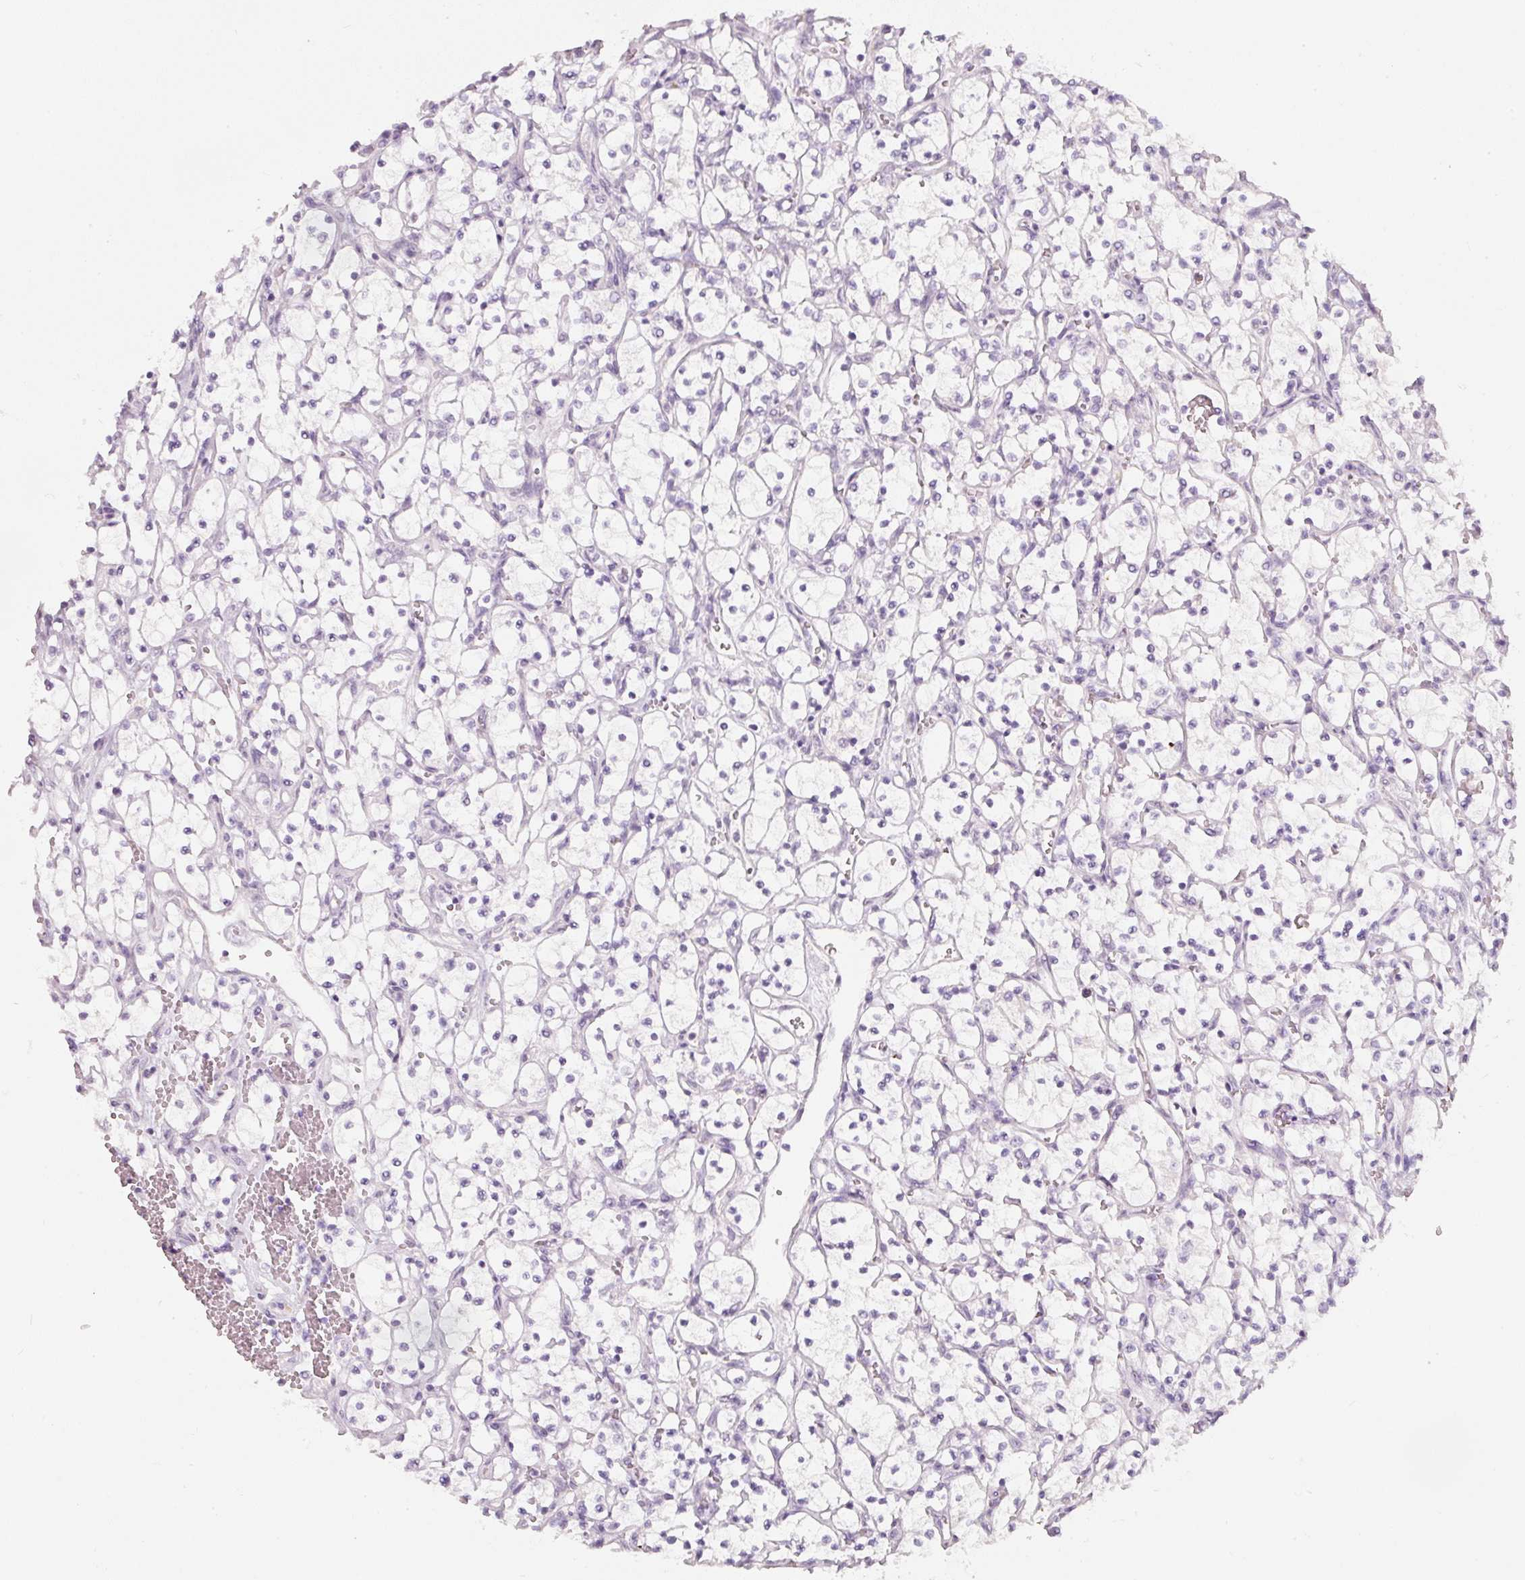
{"staining": {"intensity": "negative", "quantity": "none", "location": "none"}, "tissue": "renal cancer", "cell_type": "Tumor cells", "image_type": "cancer", "snomed": [{"axis": "morphology", "description": "Adenocarcinoma, NOS"}, {"axis": "topography", "description": "Kidney"}], "caption": "This is a micrograph of immunohistochemistry (IHC) staining of renal adenocarcinoma, which shows no staining in tumor cells.", "gene": "ENSG00000206549", "patient": {"sex": "female", "age": 69}}